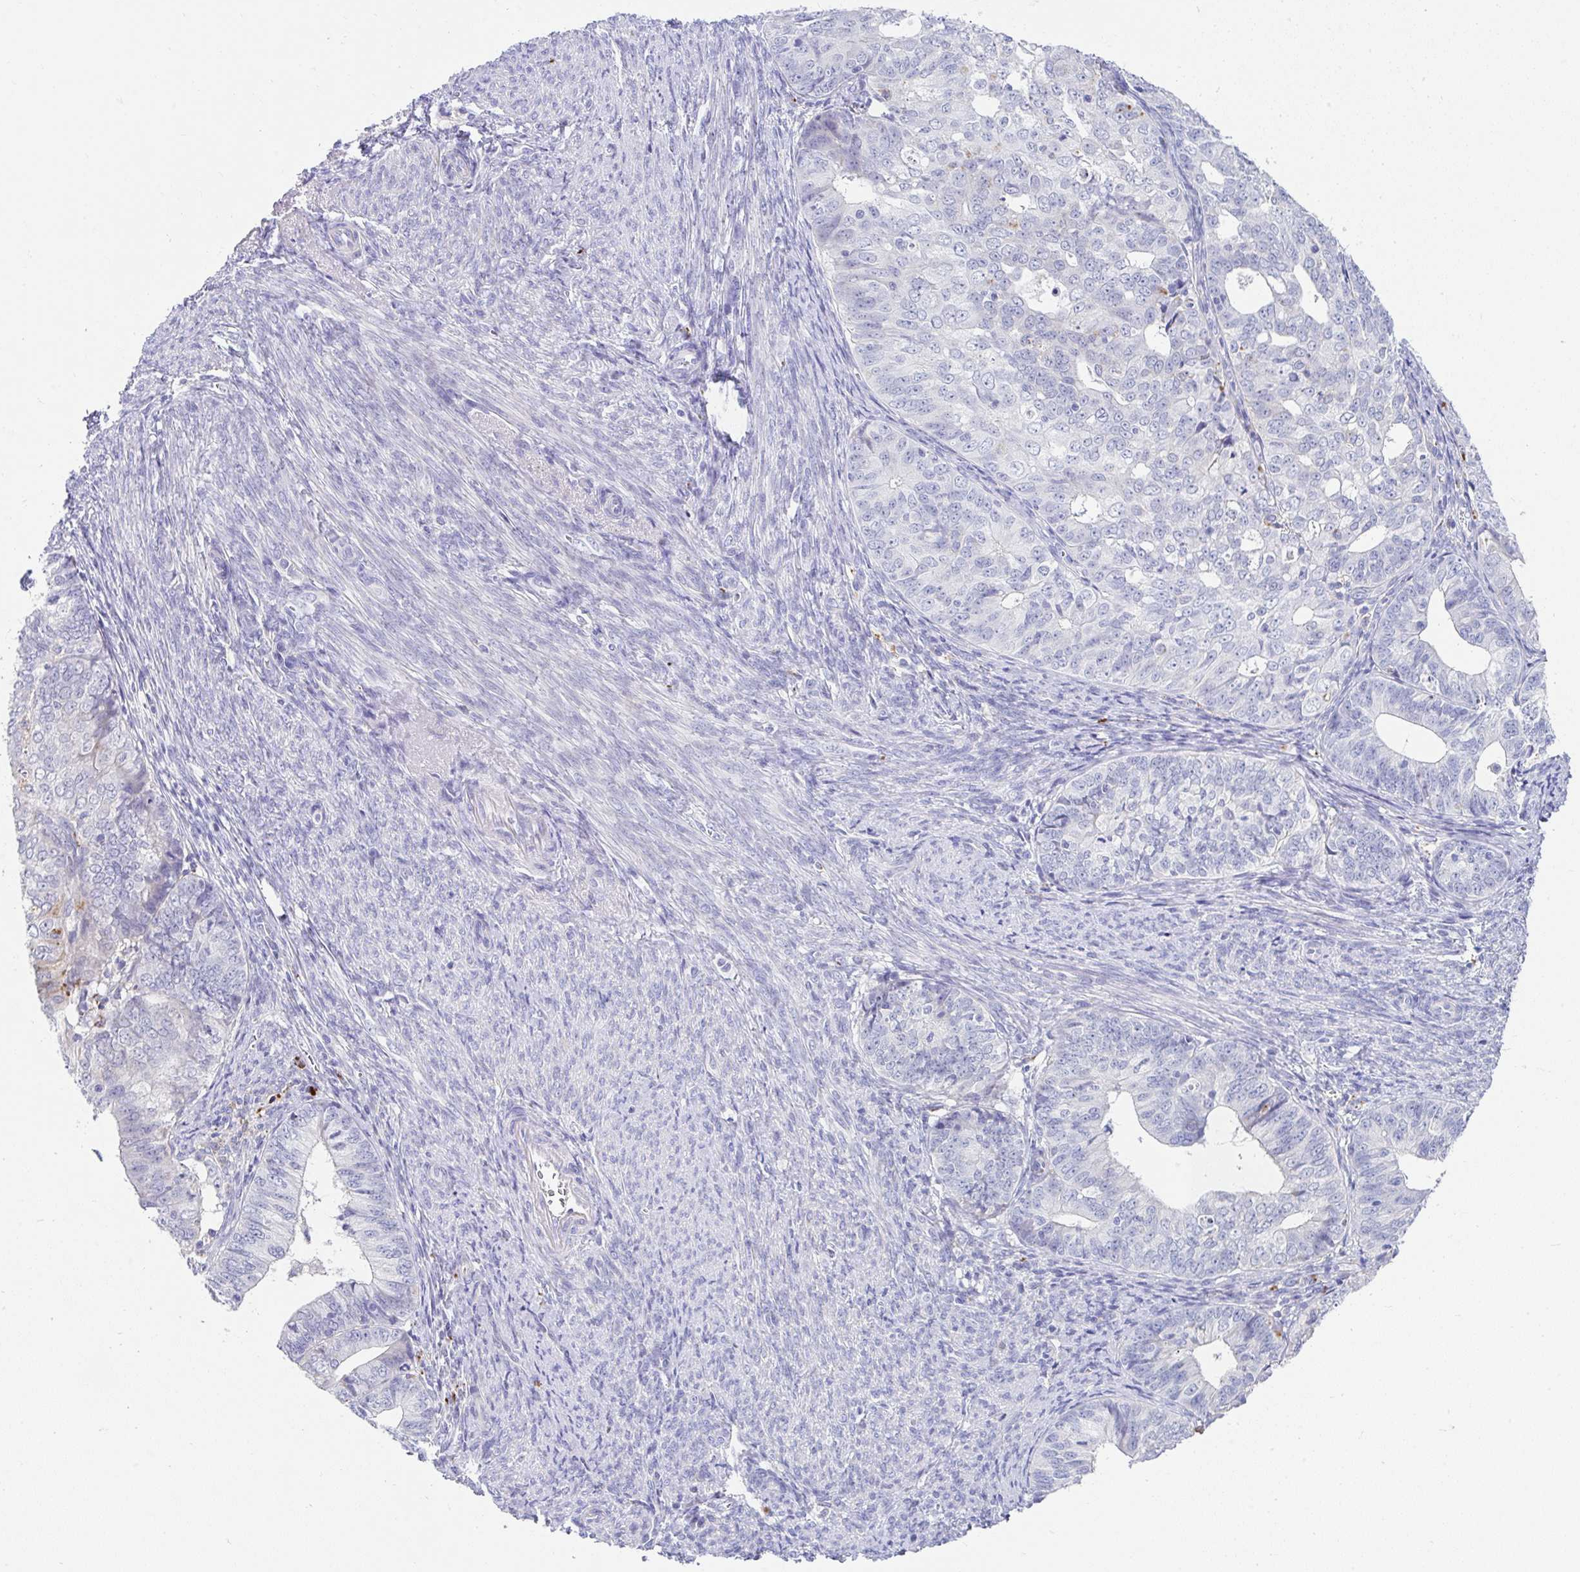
{"staining": {"intensity": "negative", "quantity": "none", "location": "none"}, "tissue": "endometrial cancer", "cell_type": "Tumor cells", "image_type": "cancer", "snomed": [{"axis": "morphology", "description": "Adenocarcinoma, NOS"}, {"axis": "topography", "description": "Endometrium"}], "caption": "Immunohistochemistry (IHC) histopathology image of human endometrial adenocarcinoma stained for a protein (brown), which displays no expression in tumor cells.", "gene": "ZNF33A", "patient": {"sex": "female", "age": 56}}